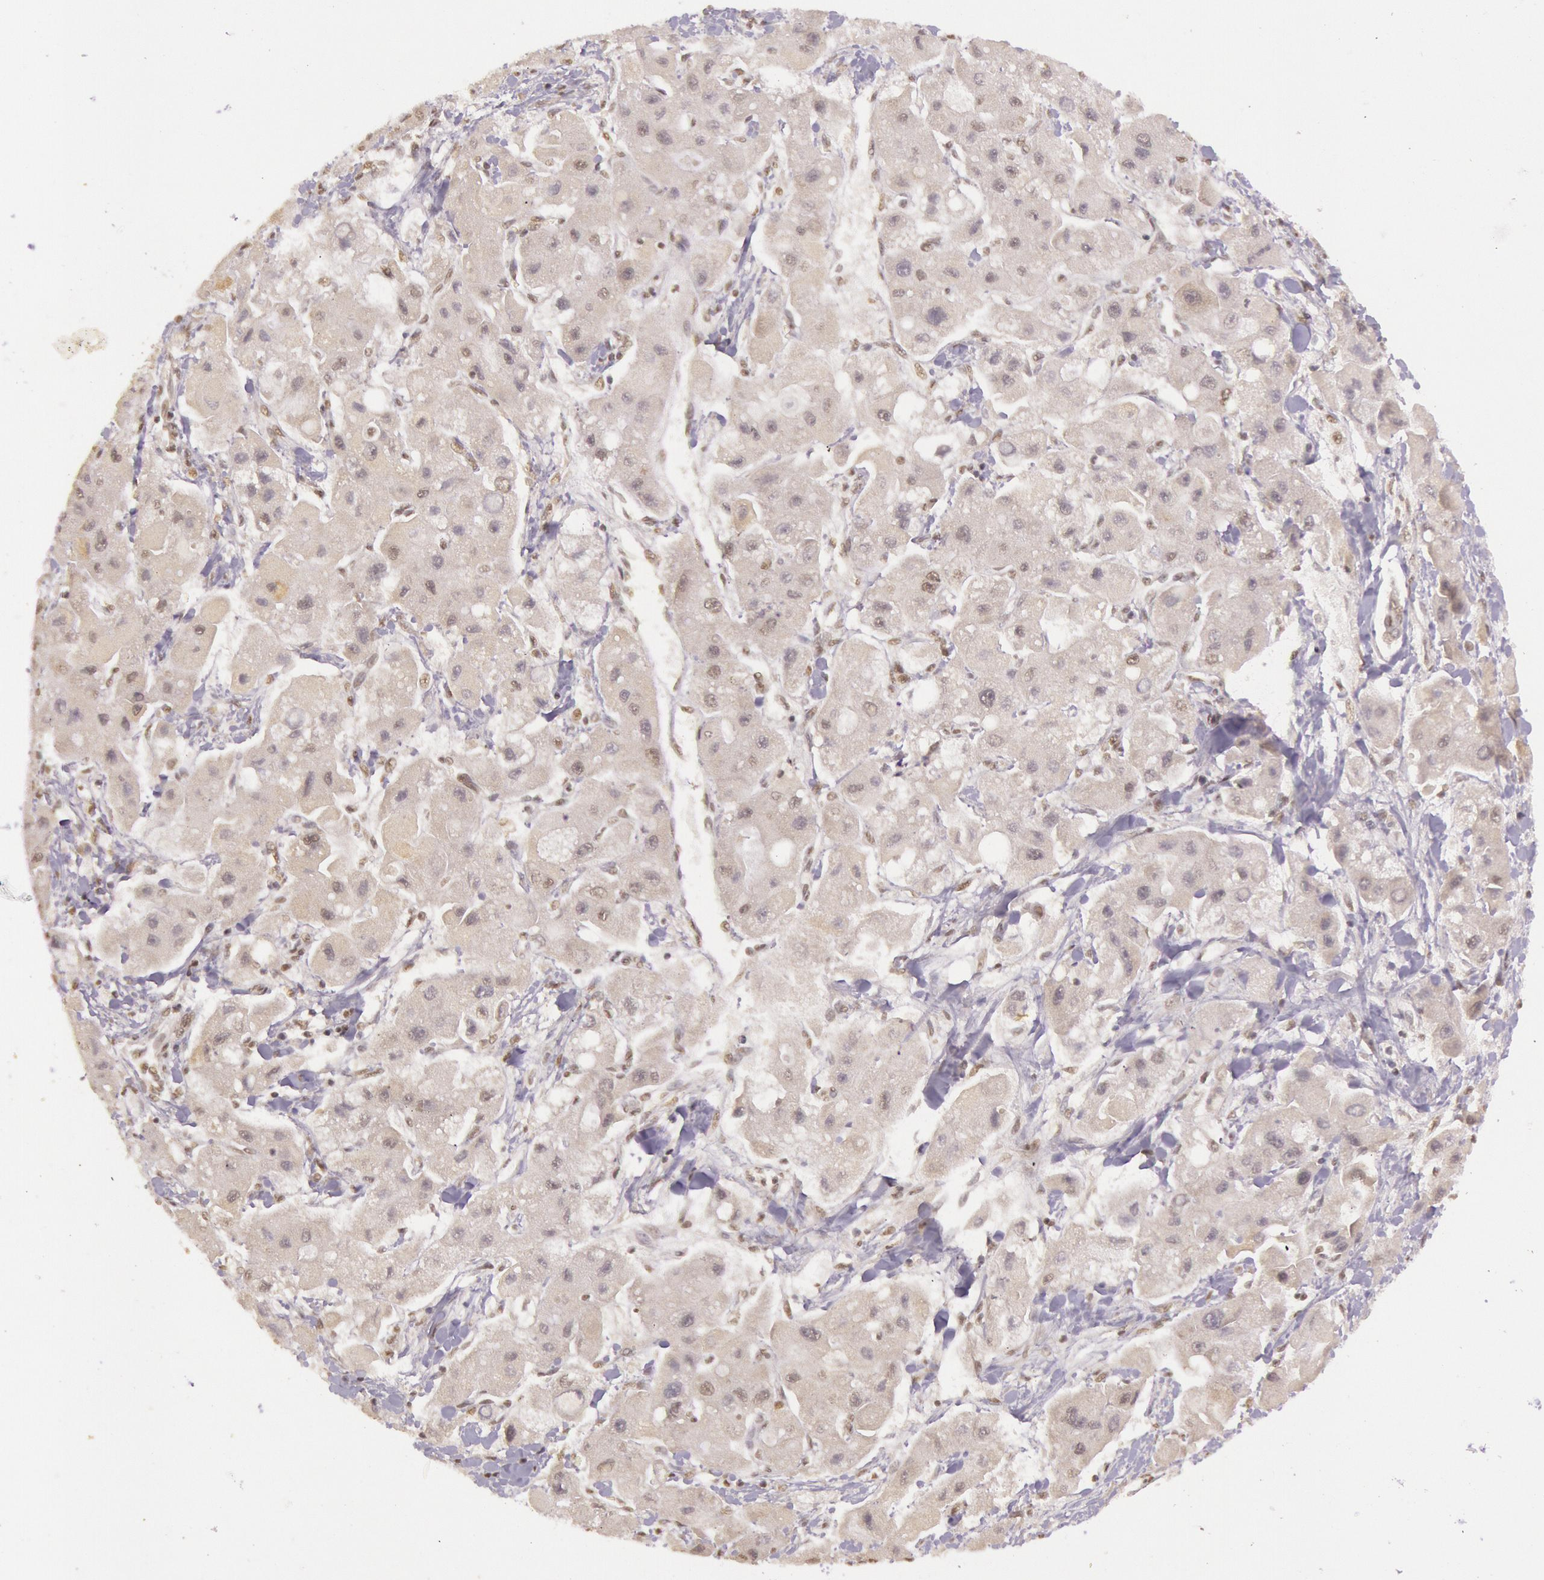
{"staining": {"intensity": "weak", "quantity": "<25%", "location": "cytoplasmic/membranous,nuclear"}, "tissue": "liver cancer", "cell_type": "Tumor cells", "image_type": "cancer", "snomed": [{"axis": "morphology", "description": "Carcinoma, Hepatocellular, NOS"}, {"axis": "topography", "description": "Liver"}], "caption": "Tumor cells are negative for protein expression in human liver cancer.", "gene": "RTL10", "patient": {"sex": "male", "age": 24}}